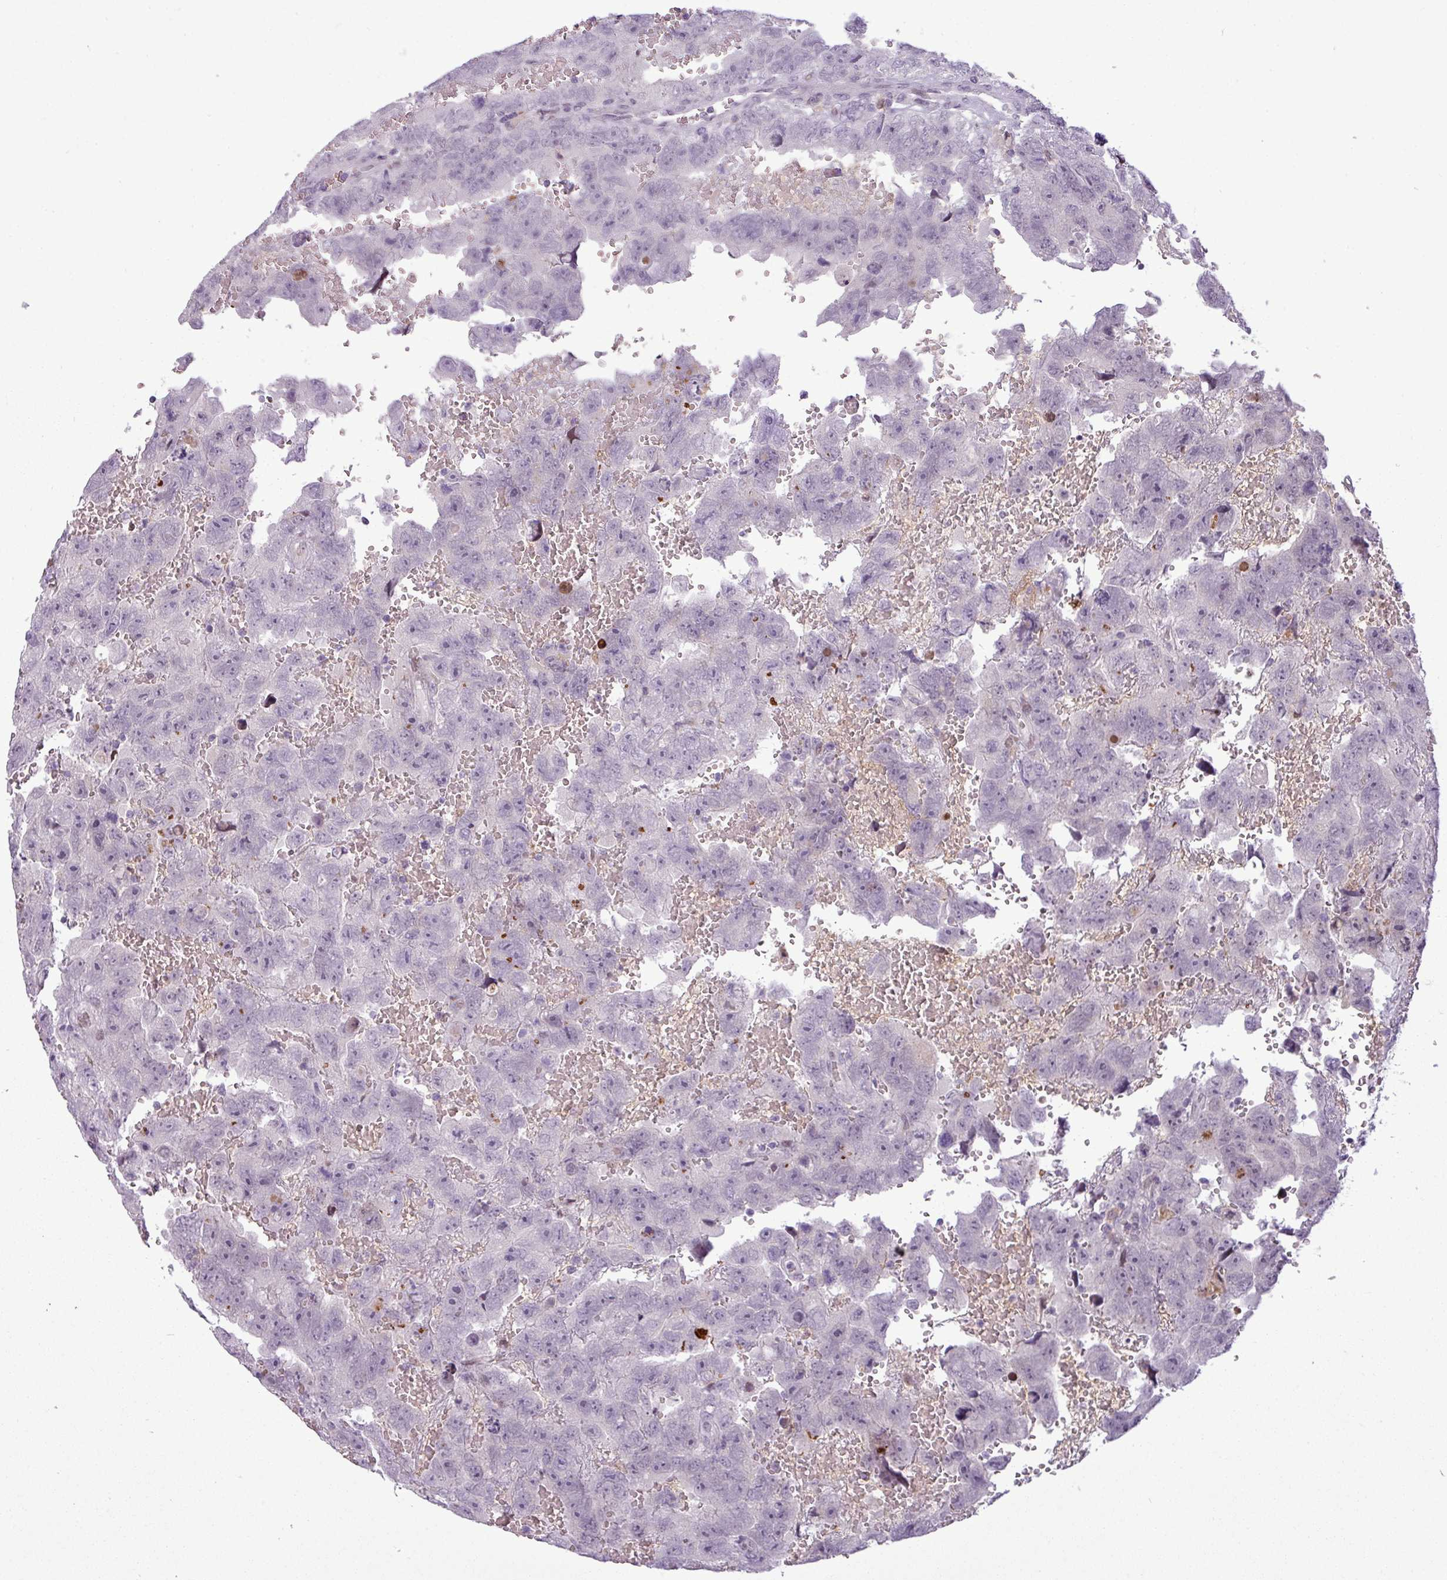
{"staining": {"intensity": "negative", "quantity": "none", "location": "none"}, "tissue": "testis cancer", "cell_type": "Tumor cells", "image_type": "cancer", "snomed": [{"axis": "morphology", "description": "Carcinoma, Embryonal, NOS"}, {"axis": "topography", "description": "Testis"}], "caption": "Immunohistochemistry (IHC) image of neoplastic tissue: human embryonal carcinoma (testis) stained with DAB (3,3'-diaminobenzidine) displays no significant protein expression in tumor cells. (Brightfield microscopy of DAB (3,3'-diaminobenzidine) IHC at high magnification).", "gene": "SLC66A2", "patient": {"sex": "male", "age": 45}}